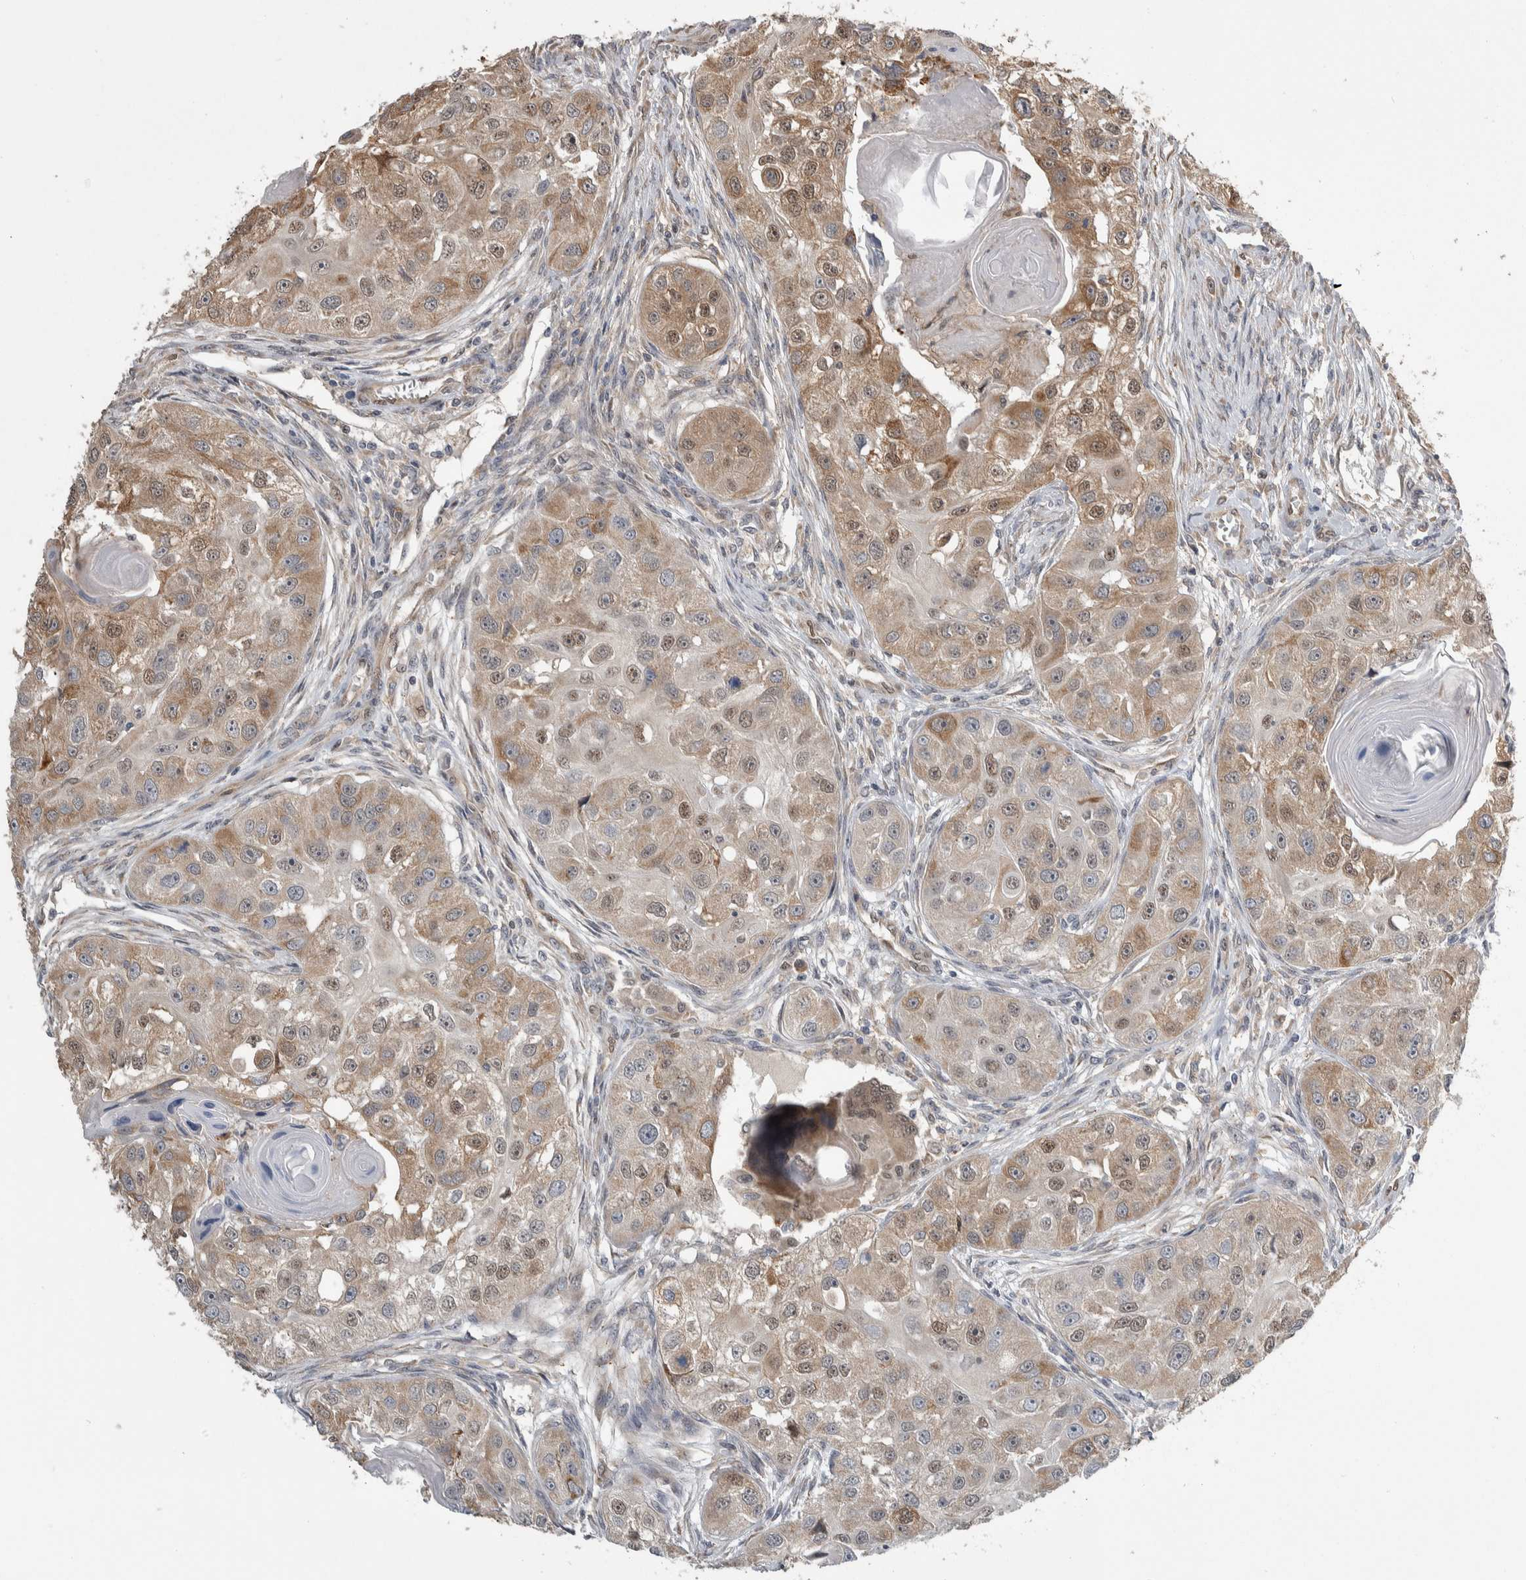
{"staining": {"intensity": "moderate", "quantity": "<25%", "location": "cytoplasmic/membranous,nuclear"}, "tissue": "head and neck cancer", "cell_type": "Tumor cells", "image_type": "cancer", "snomed": [{"axis": "morphology", "description": "Normal tissue, NOS"}, {"axis": "morphology", "description": "Squamous cell carcinoma, NOS"}, {"axis": "topography", "description": "Skeletal muscle"}, {"axis": "topography", "description": "Head-Neck"}], "caption": "The photomicrograph exhibits immunohistochemical staining of head and neck cancer. There is moderate cytoplasmic/membranous and nuclear positivity is present in approximately <25% of tumor cells.", "gene": "PRDM4", "patient": {"sex": "male", "age": 51}}